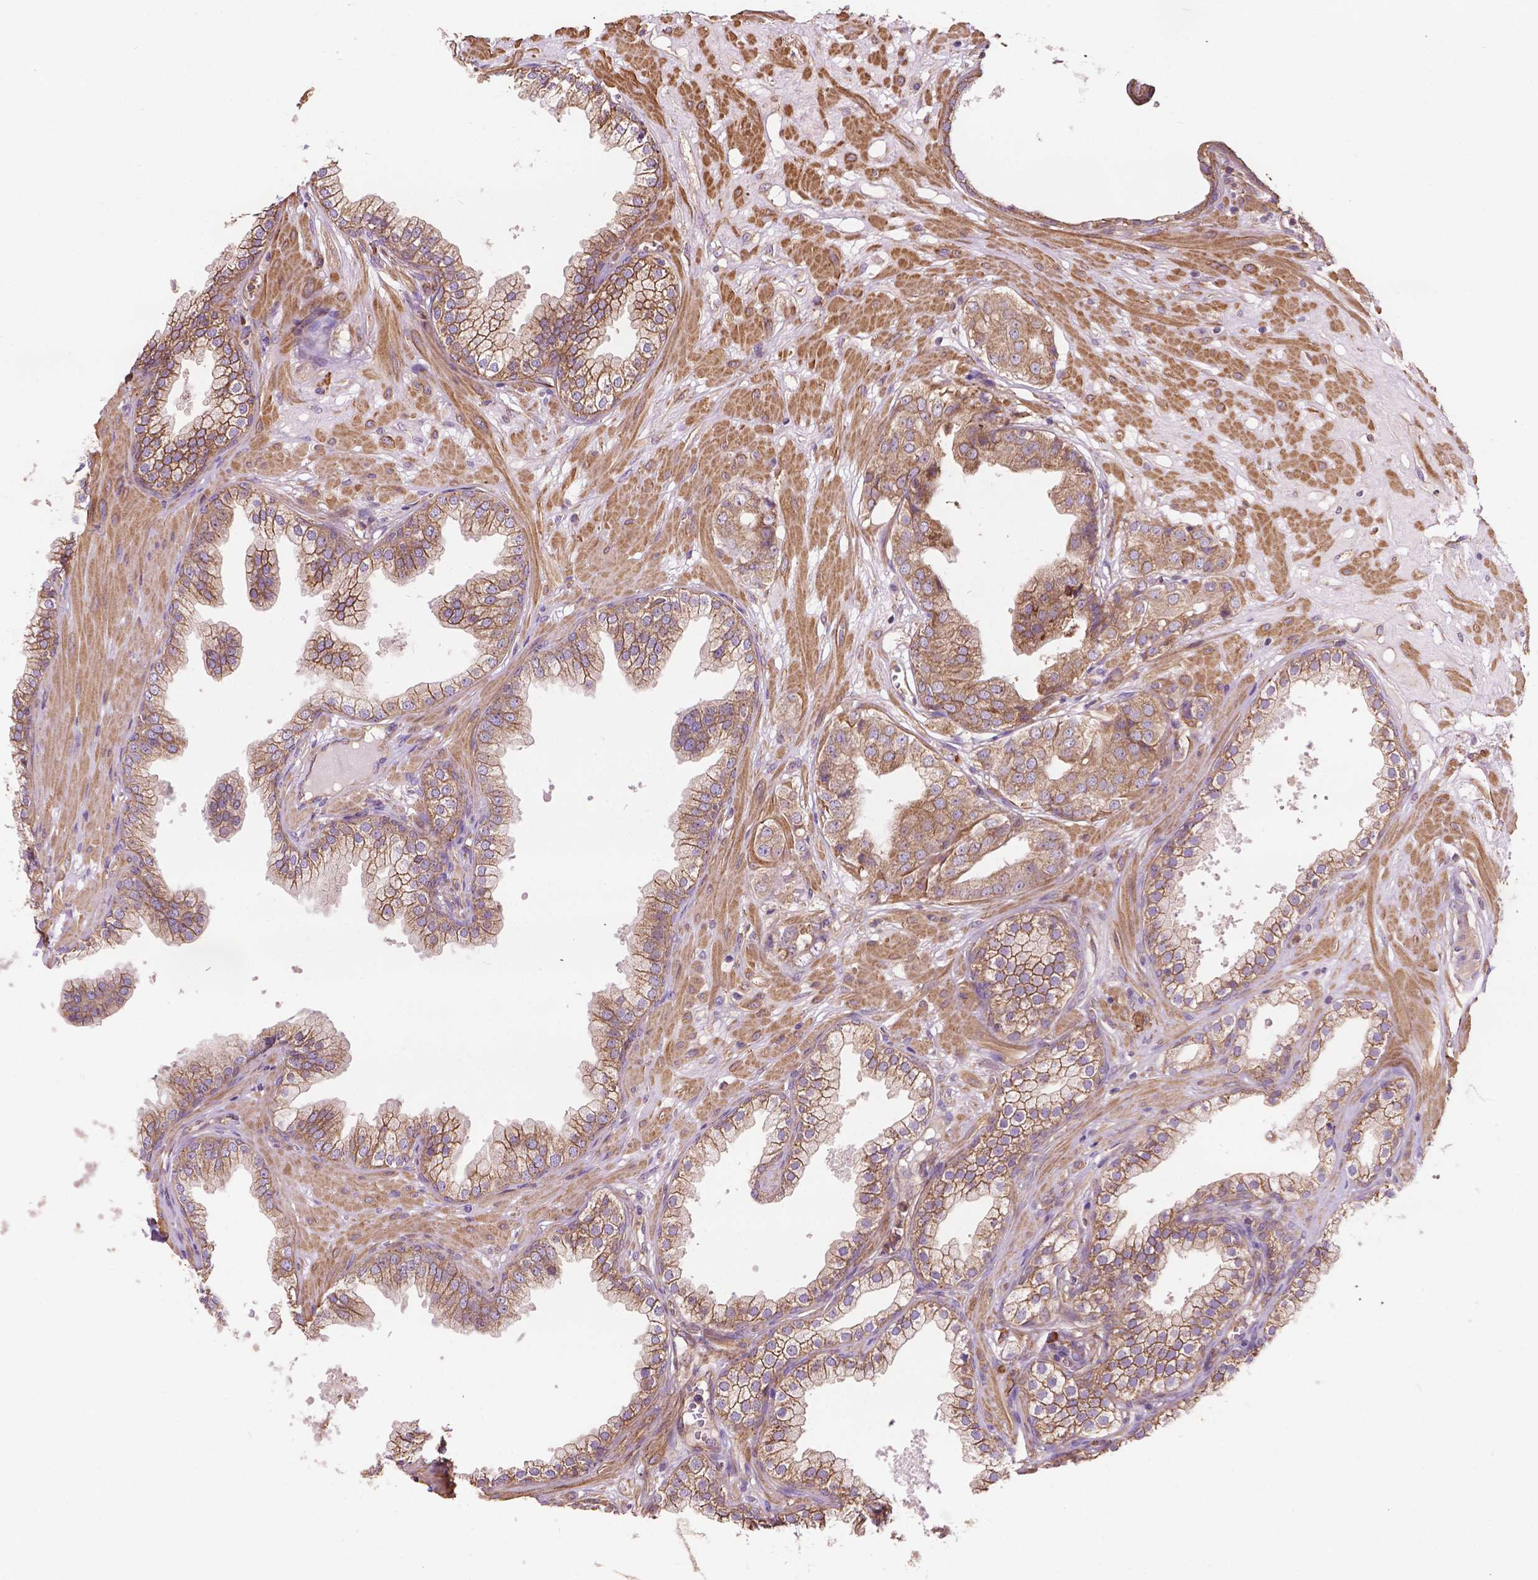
{"staining": {"intensity": "moderate", "quantity": ">75%", "location": "cytoplasmic/membranous"}, "tissue": "prostate cancer", "cell_type": "Tumor cells", "image_type": "cancer", "snomed": [{"axis": "morphology", "description": "Adenocarcinoma, Low grade"}, {"axis": "topography", "description": "Prostate"}], "caption": "A brown stain shows moderate cytoplasmic/membranous positivity of a protein in human prostate low-grade adenocarcinoma tumor cells.", "gene": "CCDC71L", "patient": {"sex": "male", "age": 60}}